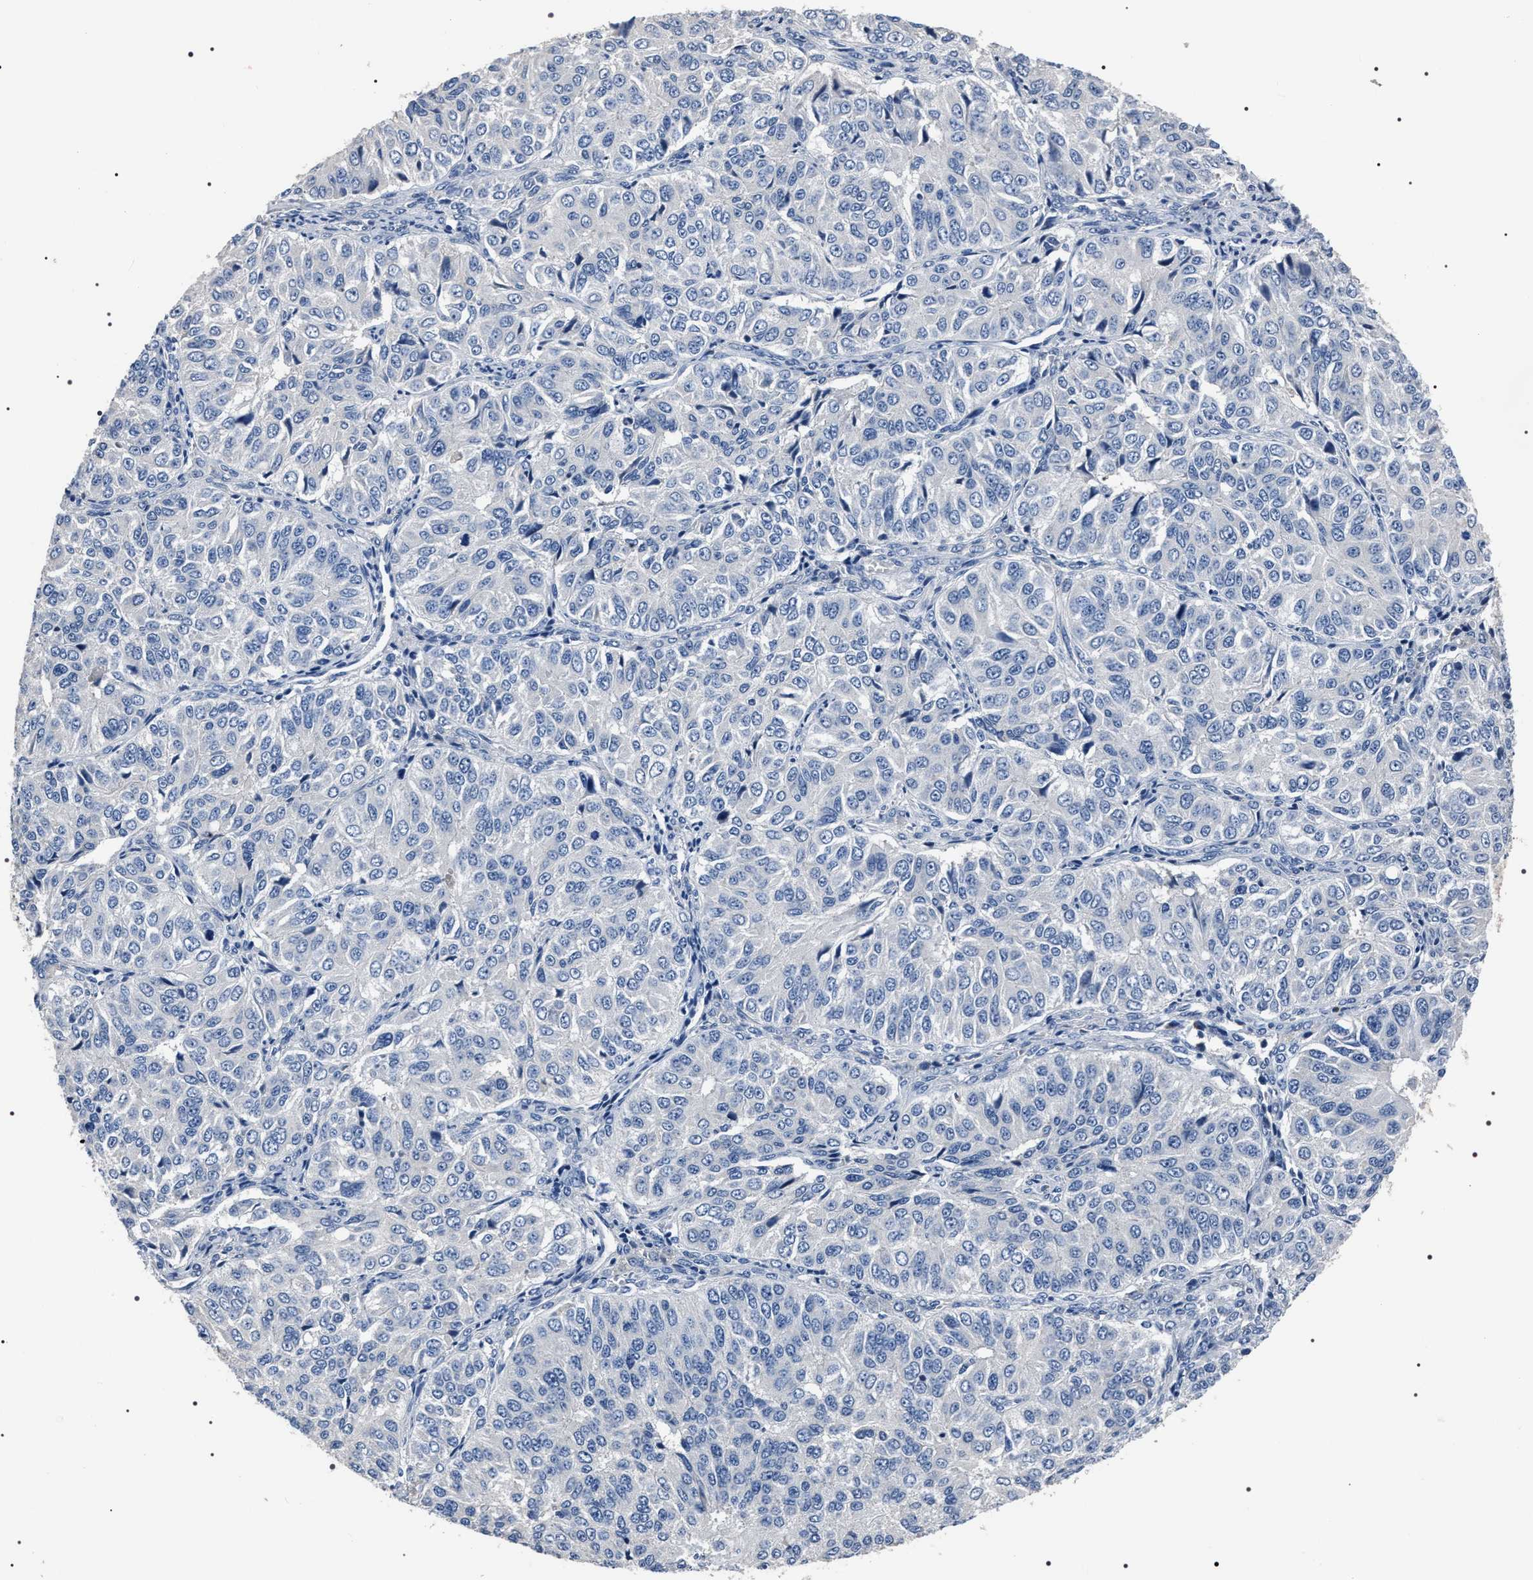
{"staining": {"intensity": "negative", "quantity": "none", "location": "none"}, "tissue": "ovarian cancer", "cell_type": "Tumor cells", "image_type": "cancer", "snomed": [{"axis": "morphology", "description": "Carcinoma, endometroid"}, {"axis": "topography", "description": "Ovary"}], "caption": "The image shows no staining of tumor cells in ovarian cancer (endometroid carcinoma). (DAB (3,3'-diaminobenzidine) immunohistochemistry (IHC) visualized using brightfield microscopy, high magnification).", "gene": "TRIM54", "patient": {"sex": "female", "age": 51}}